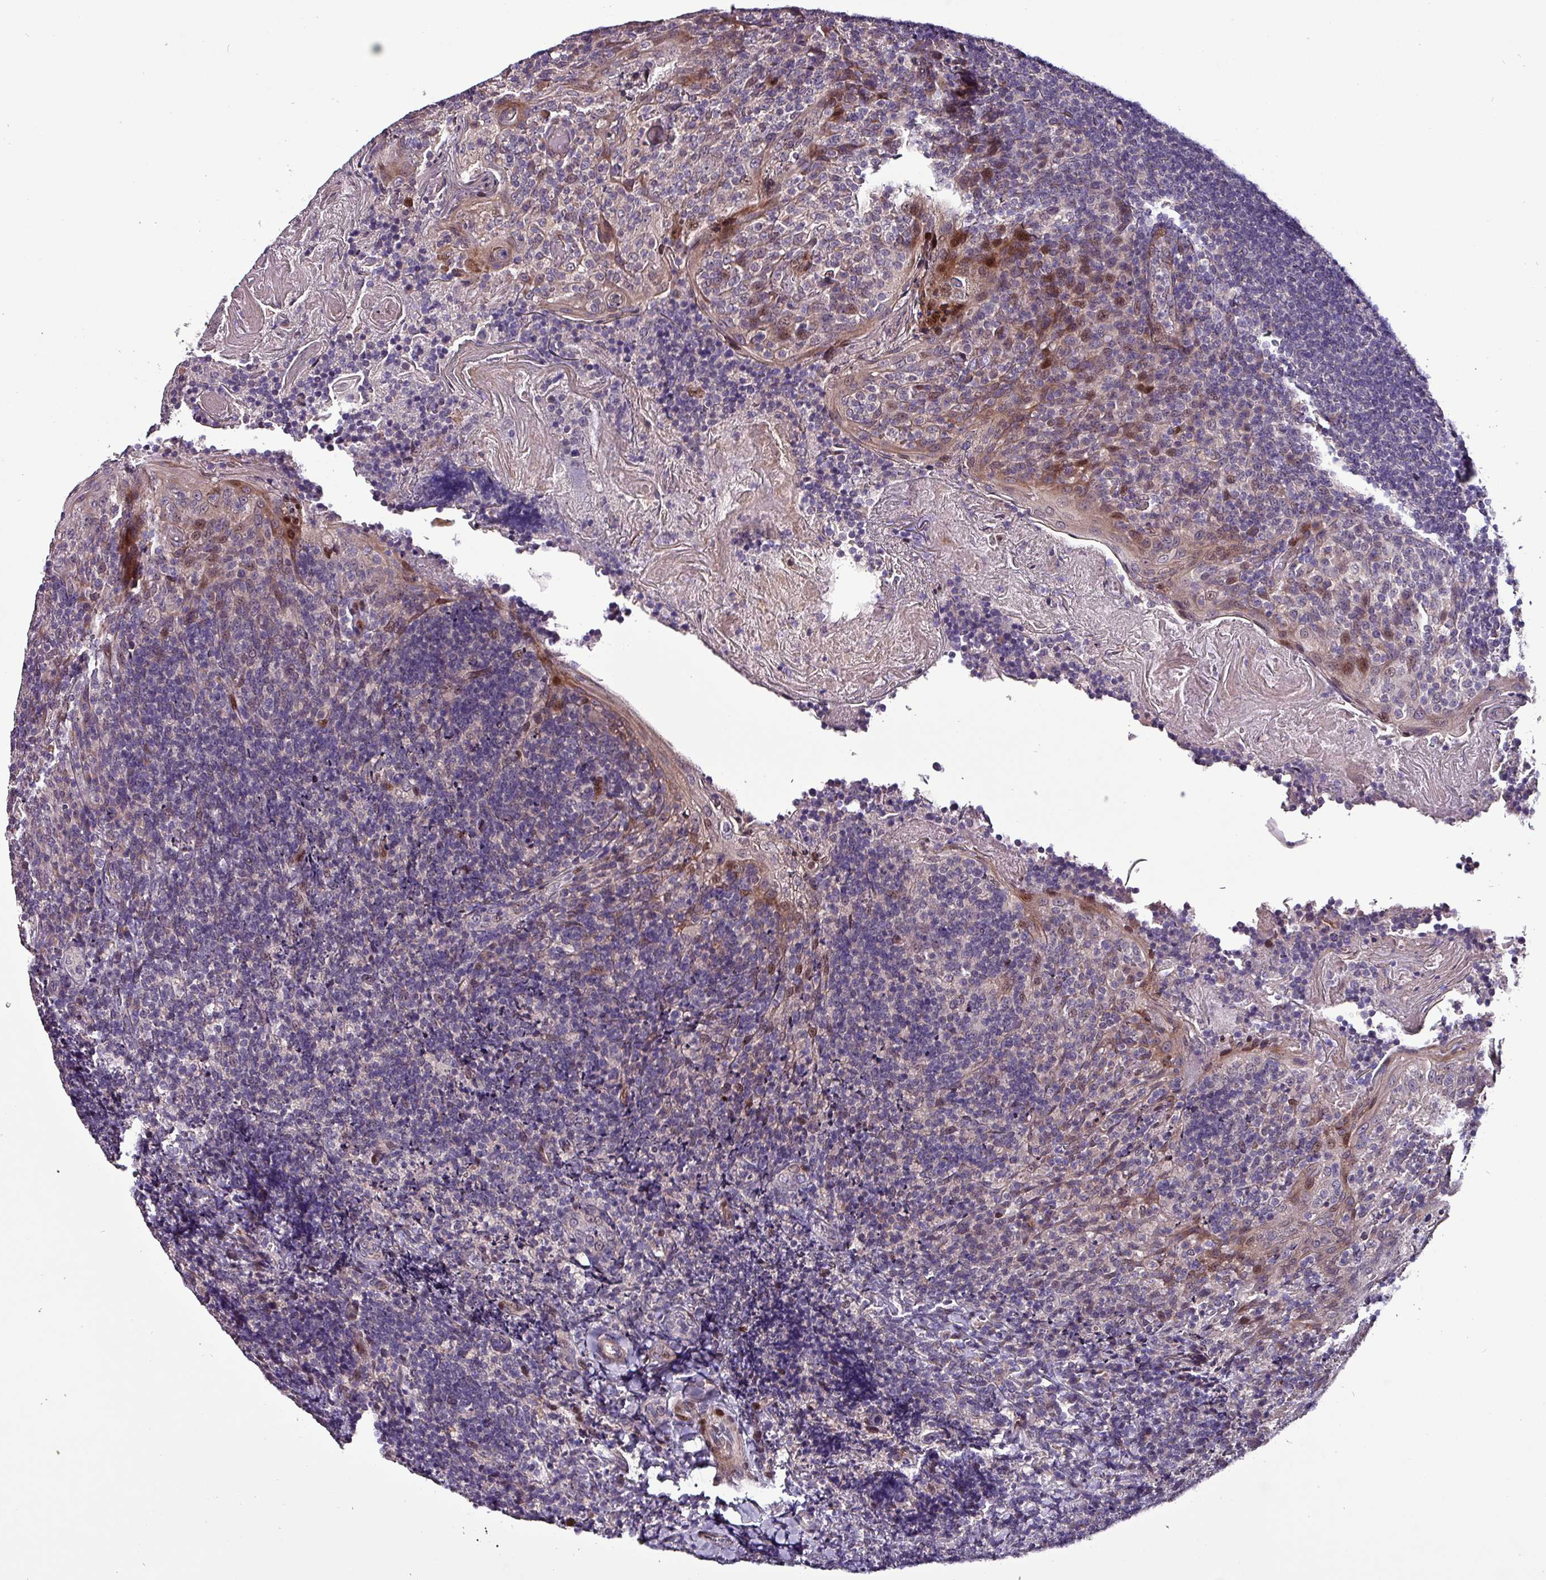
{"staining": {"intensity": "negative", "quantity": "none", "location": "none"}, "tissue": "tonsil", "cell_type": "Germinal center cells", "image_type": "normal", "snomed": [{"axis": "morphology", "description": "Normal tissue, NOS"}, {"axis": "topography", "description": "Tonsil"}], "caption": "Germinal center cells show no significant expression in normal tonsil.", "gene": "GRAPL", "patient": {"sex": "female", "age": 10}}